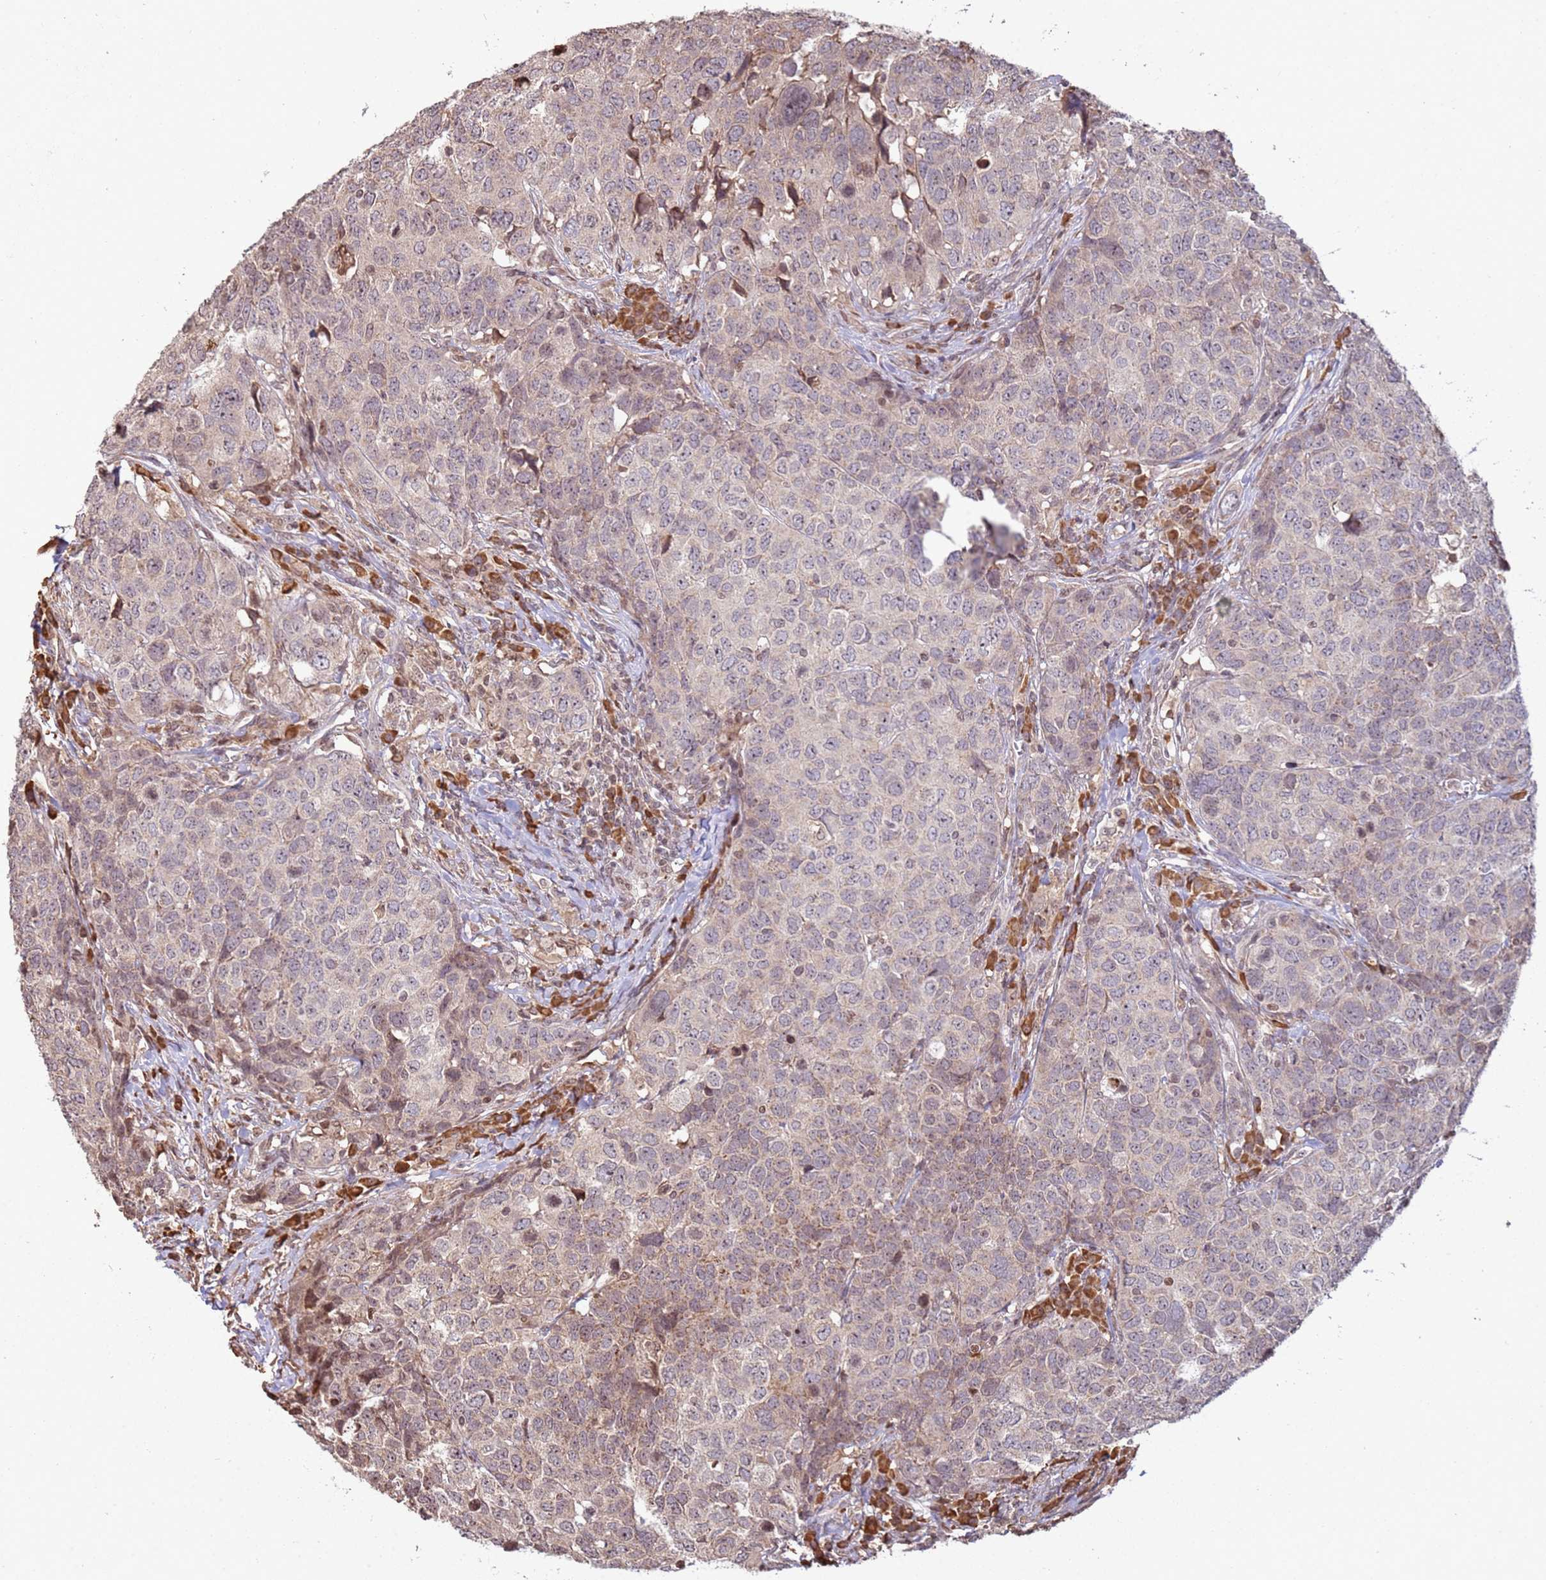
{"staining": {"intensity": "weak", "quantity": "25%-75%", "location": "cytoplasmic/membranous"}, "tissue": "head and neck cancer", "cell_type": "Tumor cells", "image_type": "cancer", "snomed": [{"axis": "morphology", "description": "Squamous cell carcinoma, NOS"}, {"axis": "topography", "description": "Head-Neck"}], "caption": "The micrograph exhibits staining of head and neck squamous cell carcinoma, revealing weak cytoplasmic/membranous protein staining (brown color) within tumor cells.", "gene": "SCAF1", "patient": {"sex": "male", "age": 66}}